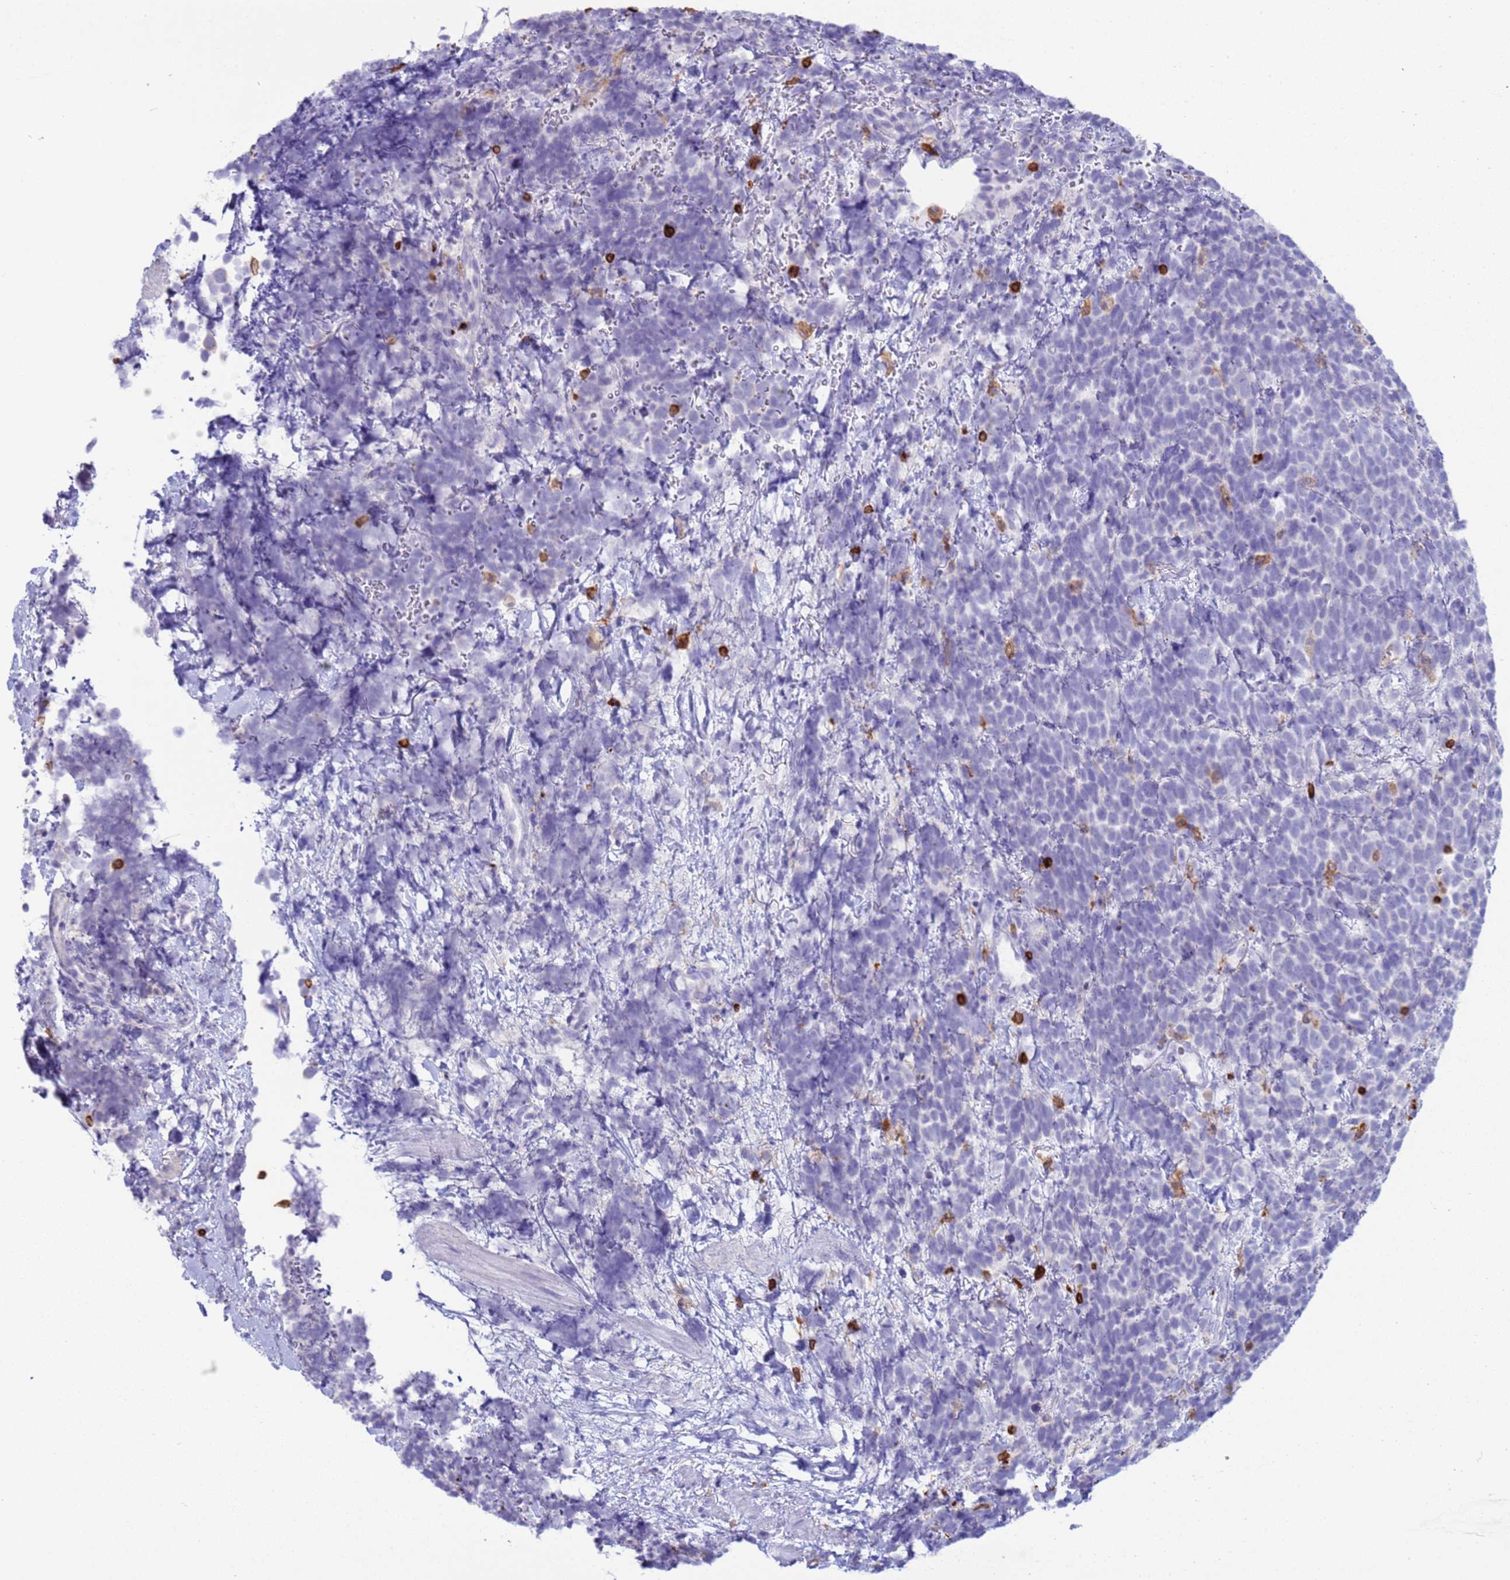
{"staining": {"intensity": "negative", "quantity": "none", "location": "none"}, "tissue": "urothelial cancer", "cell_type": "Tumor cells", "image_type": "cancer", "snomed": [{"axis": "morphology", "description": "Urothelial carcinoma, High grade"}, {"axis": "topography", "description": "Urinary bladder"}], "caption": "Urothelial cancer was stained to show a protein in brown. There is no significant staining in tumor cells.", "gene": "IRF5", "patient": {"sex": "female", "age": 82}}